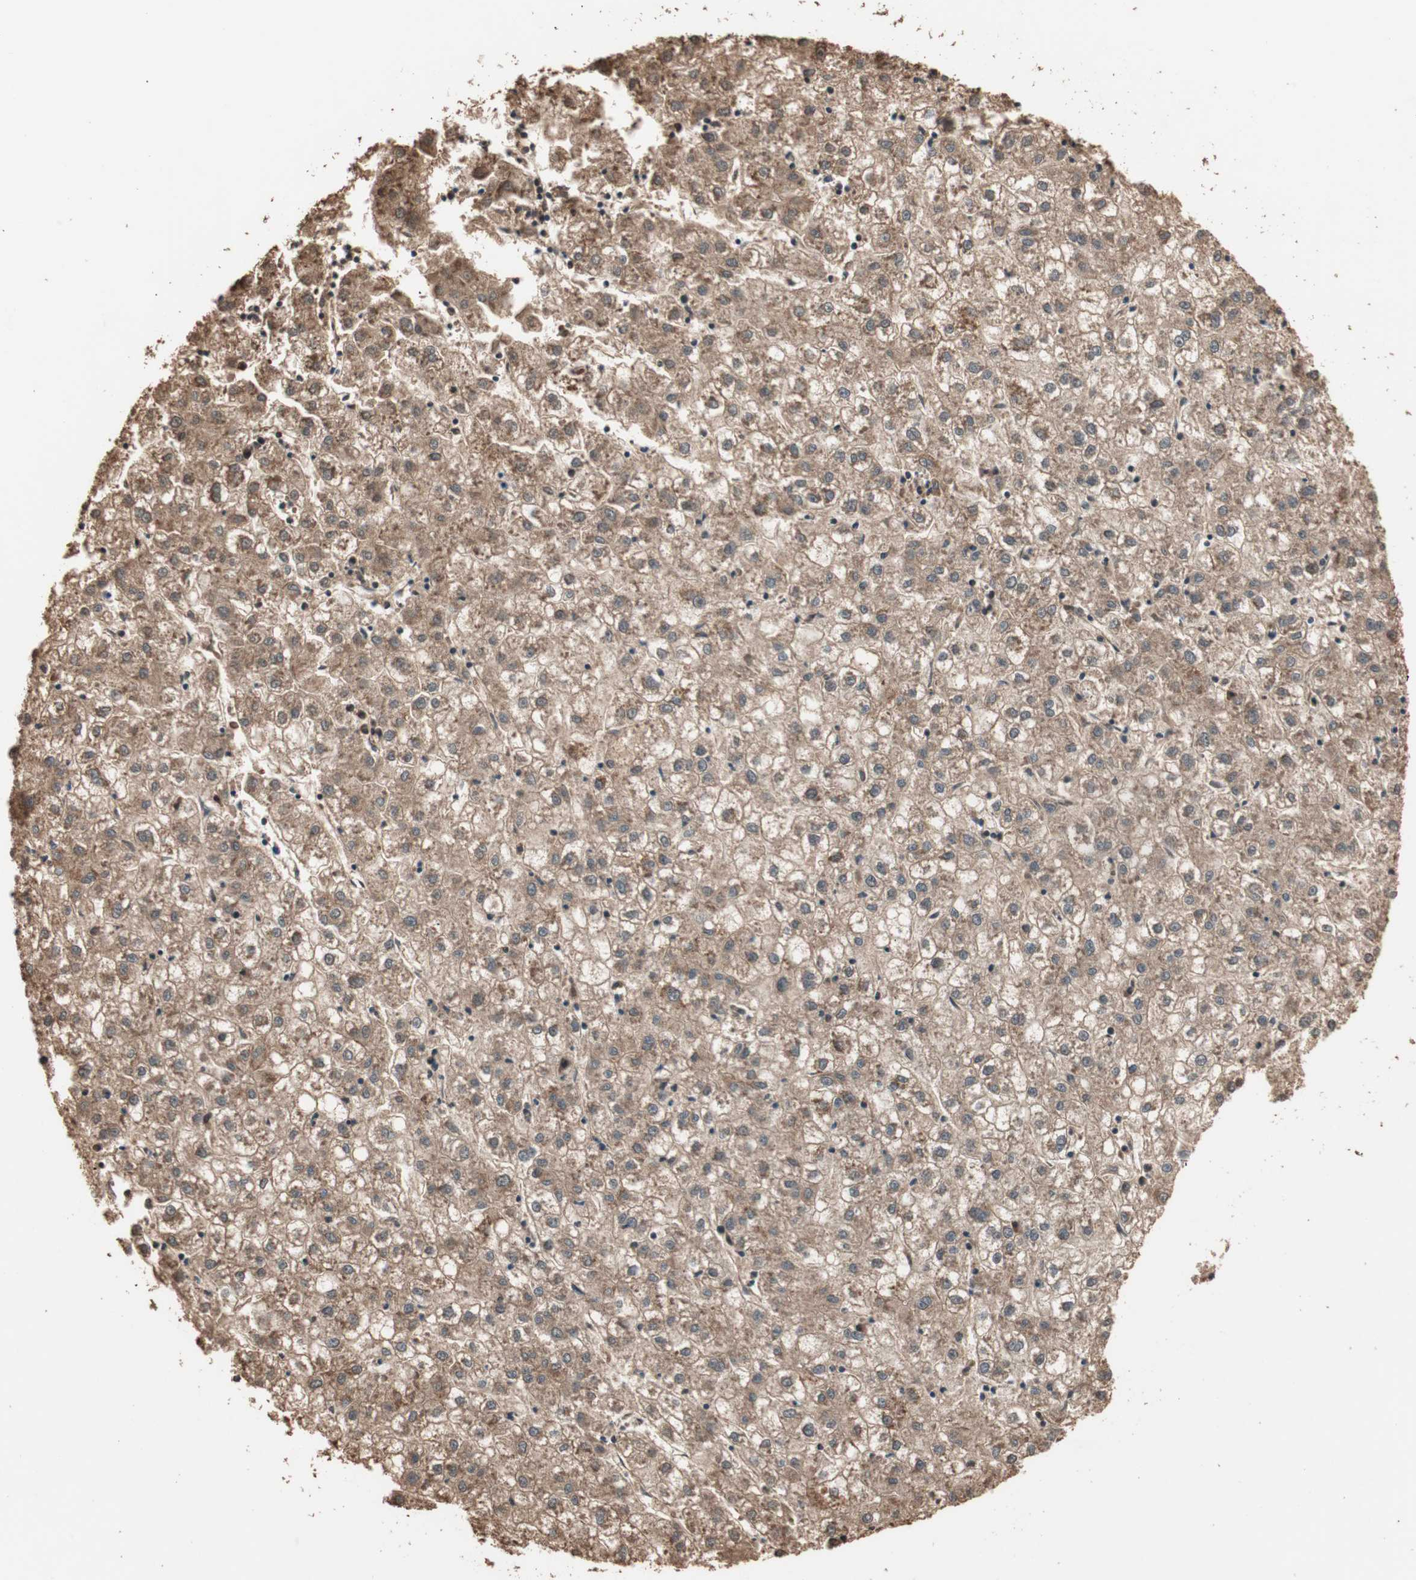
{"staining": {"intensity": "moderate", "quantity": ">75%", "location": "cytoplasmic/membranous"}, "tissue": "liver cancer", "cell_type": "Tumor cells", "image_type": "cancer", "snomed": [{"axis": "morphology", "description": "Carcinoma, Hepatocellular, NOS"}, {"axis": "topography", "description": "Liver"}], "caption": "Protein analysis of liver hepatocellular carcinoma tissue demonstrates moderate cytoplasmic/membranous staining in approximately >75% of tumor cells.", "gene": "USP20", "patient": {"sex": "male", "age": 72}}